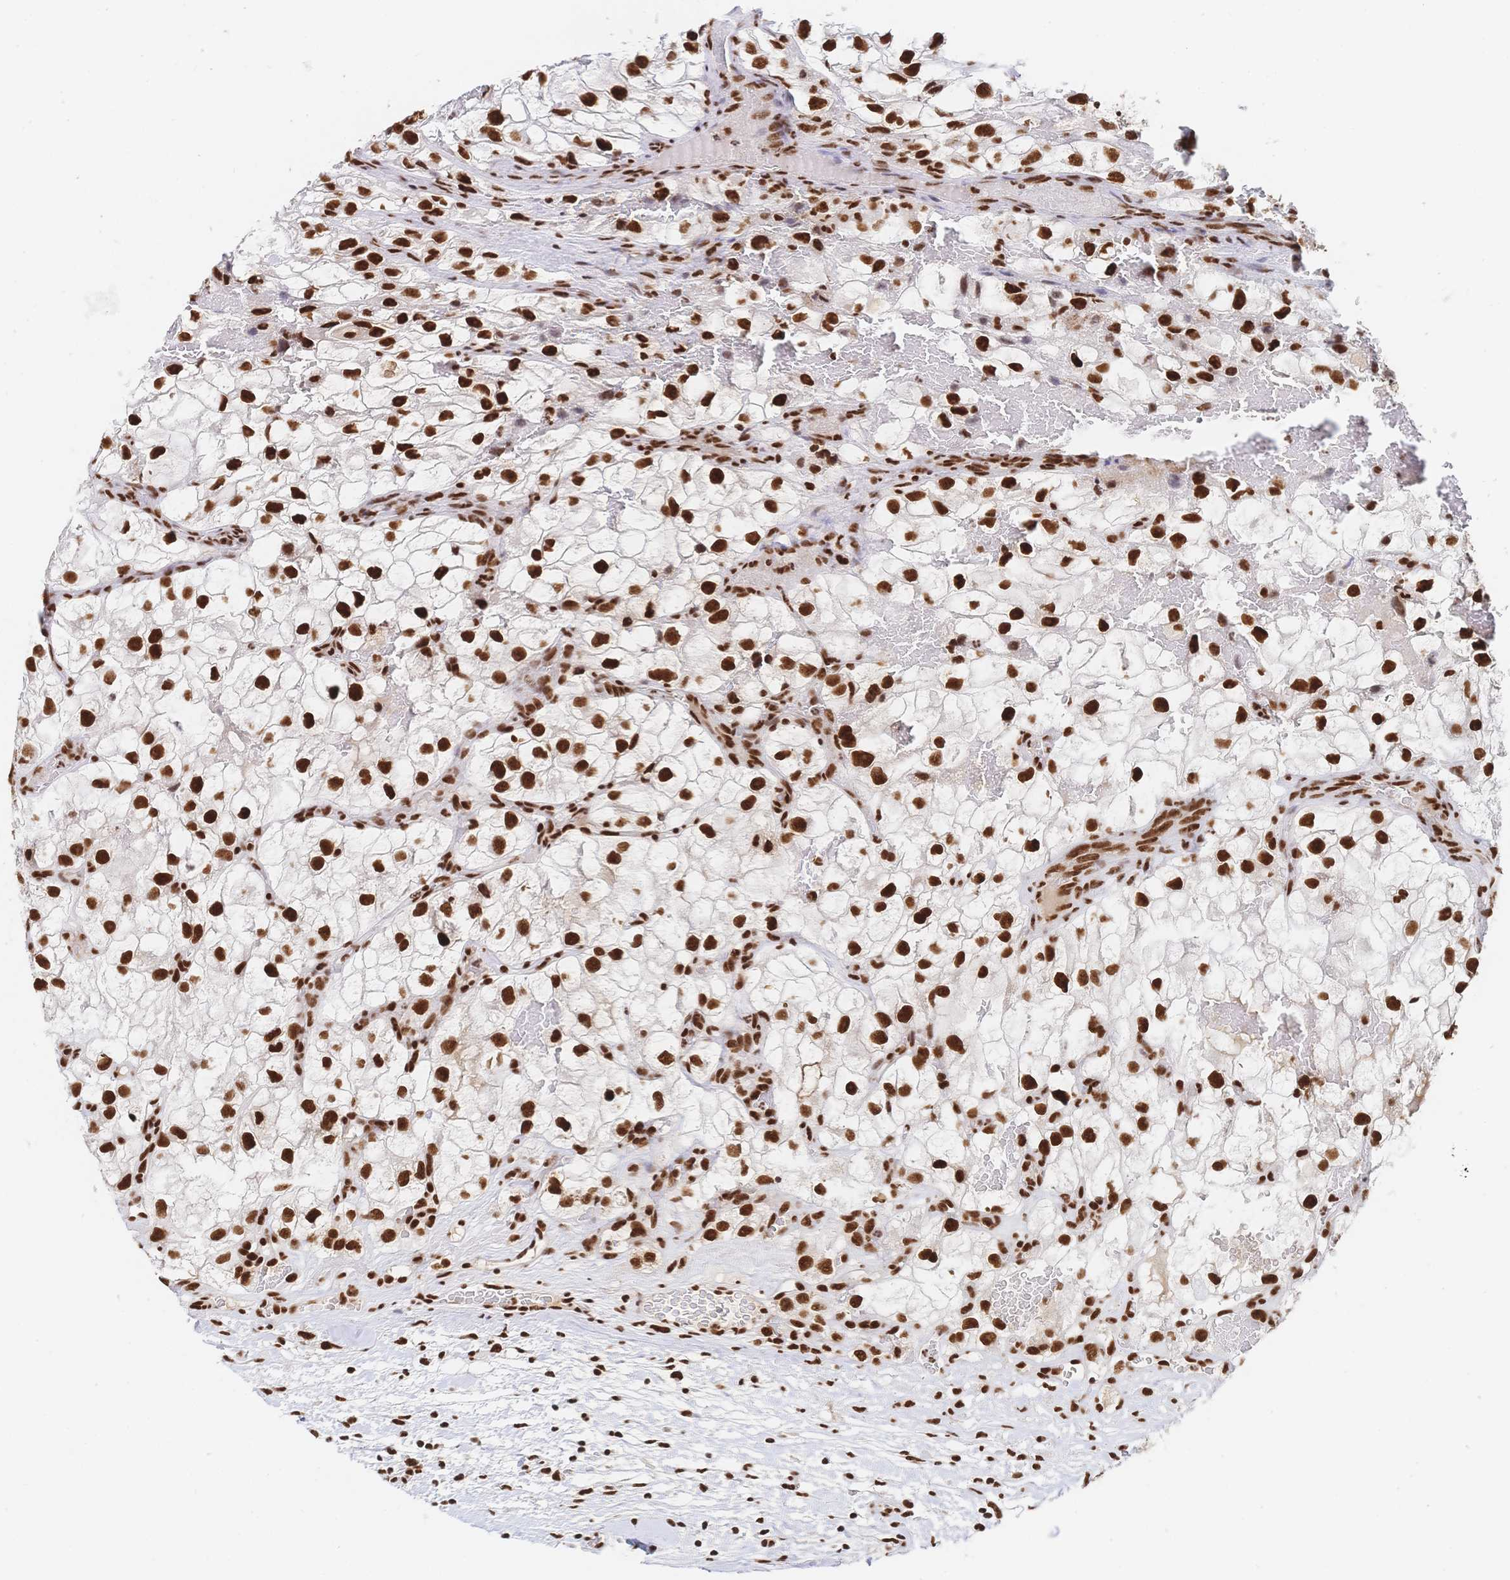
{"staining": {"intensity": "strong", "quantity": ">75%", "location": "nuclear"}, "tissue": "renal cancer", "cell_type": "Tumor cells", "image_type": "cancer", "snomed": [{"axis": "morphology", "description": "Adenocarcinoma, NOS"}, {"axis": "topography", "description": "Kidney"}], "caption": "A brown stain labels strong nuclear positivity of a protein in renal adenocarcinoma tumor cells. The staining was performed using DAB, with brown indicating positive protein expression. Nuclei are stained blue with hematoxylin.", "gene": "SRSF1", "patient": {"sex": "male", "age": 59}}